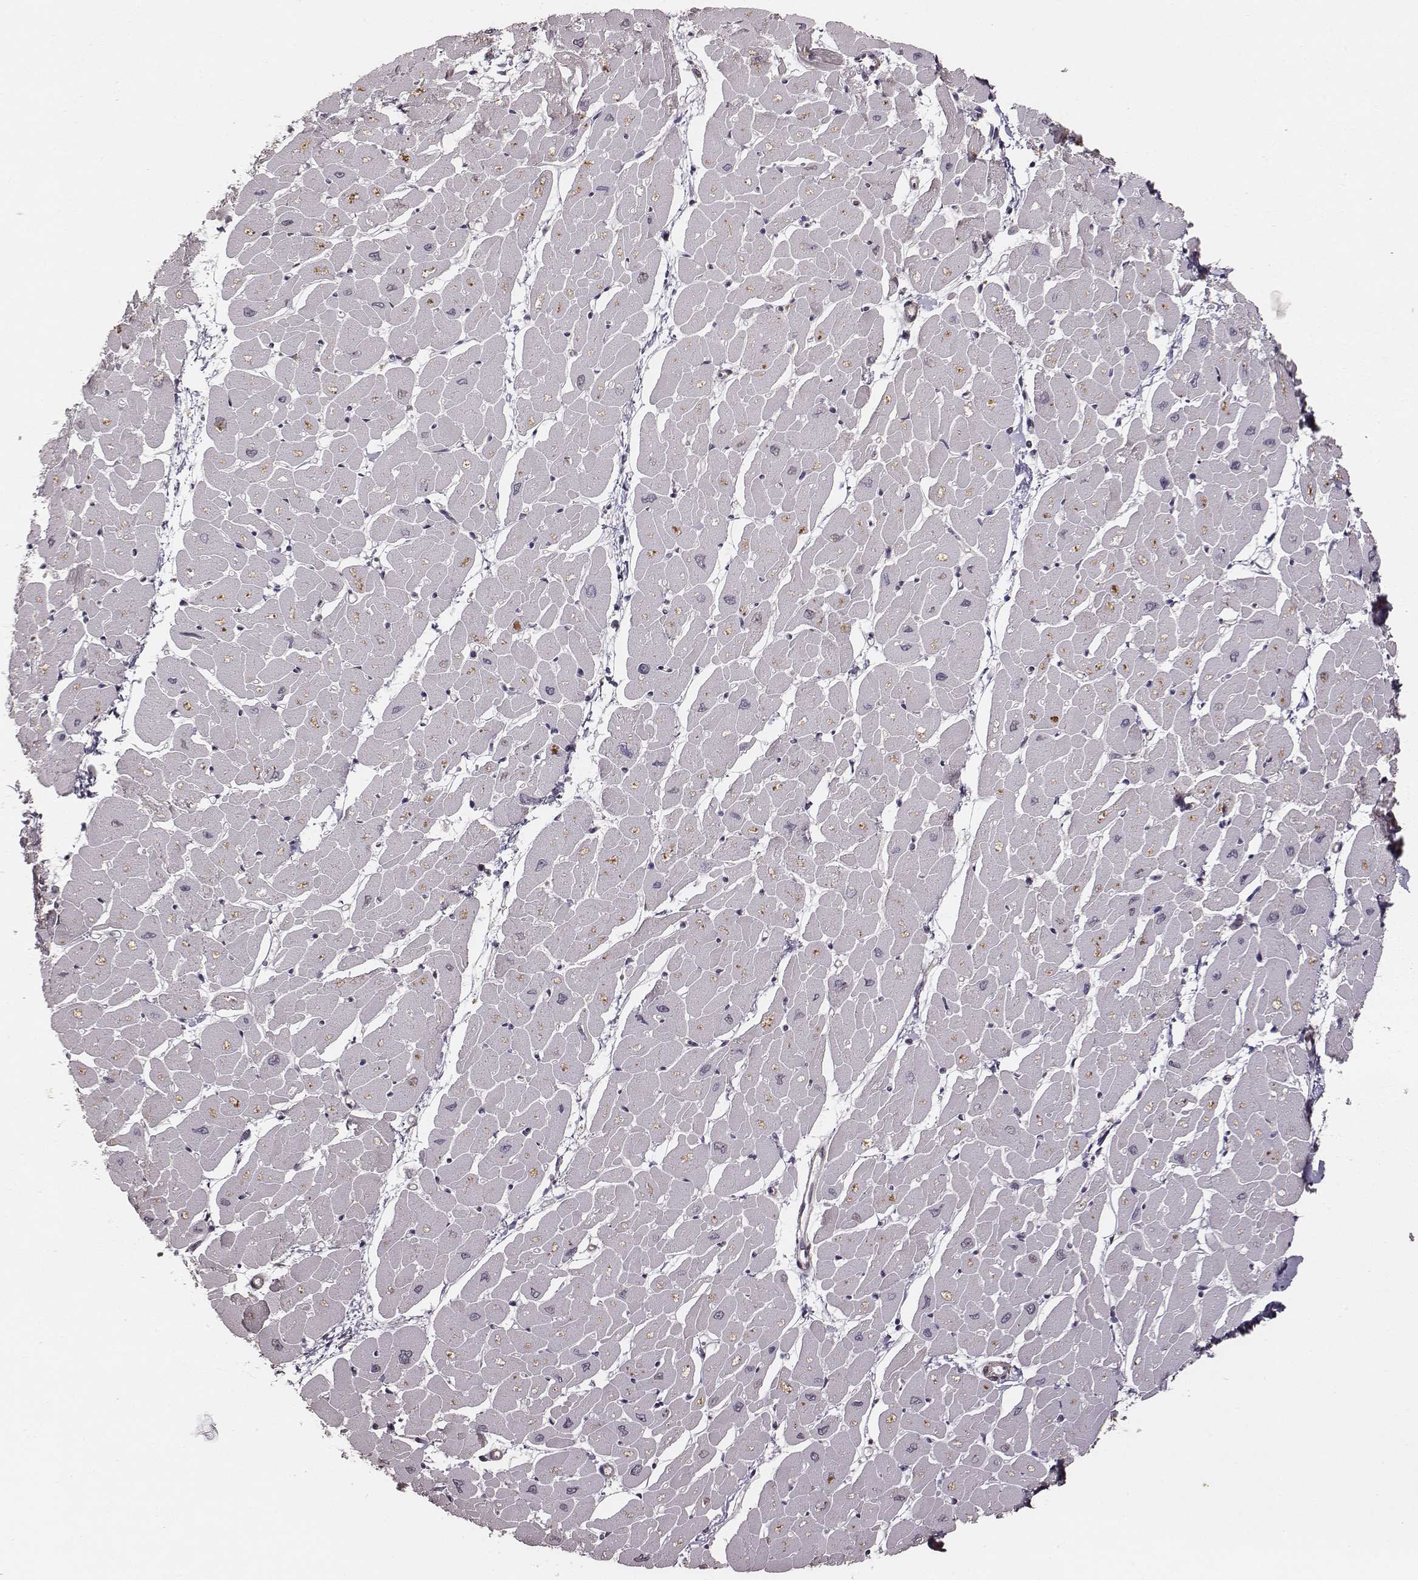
{"staining": {"intensity": "negative", "quantity": "none", "location": "none"}, "tissue": "heart muscle", "cell_type": "Cardiomyocytes", "image_type": "normal", "snomed": [{"axis": "morphology", "description": "Normal tissue, NOS"}, {"axis": "topography", "description": "Heart"}], "caption": "Cardiomyocytes show no significant protein expression in normal heart muscle.", "gene": "VPS26A", "patient": {"sex": "male", "age": 57}}